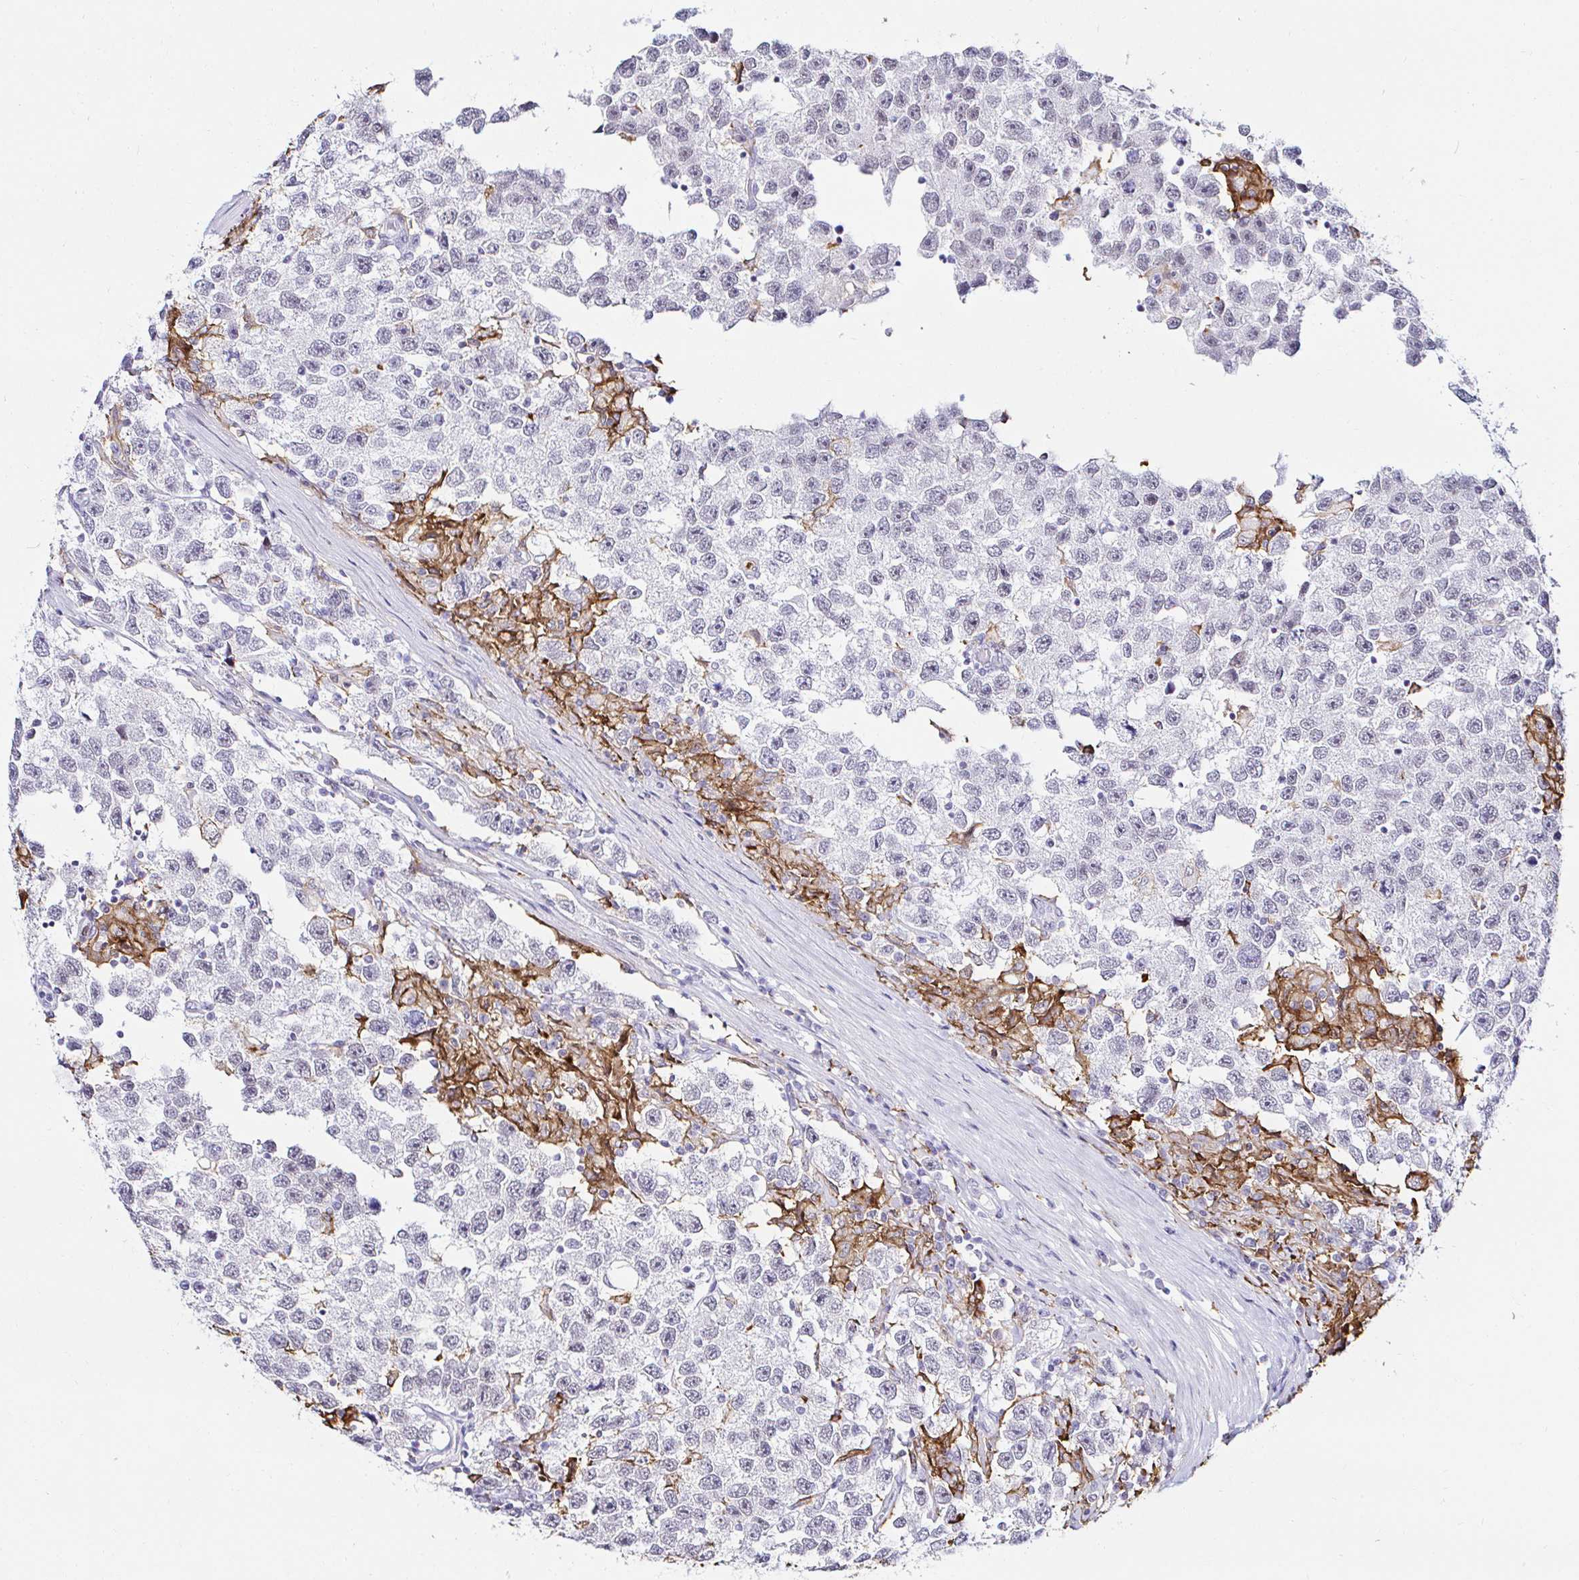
{"staining": {"intensity": "negative", "quantity": "none", "location": "none"}, "tissue": "testis cancer", "cell_type": "Tumor cells", "image_type": "cancer", "snomed": [{"axis": "morphology", "description": "Seminoma, NOS"}, {"axis": "topography", "description": "Testis"}], "caption": "Immunohistochemistry of human testis cancer displays no staining in tumor cells.", "gene": "CYBB", "patient": {"sex": "male", "age": 26}}